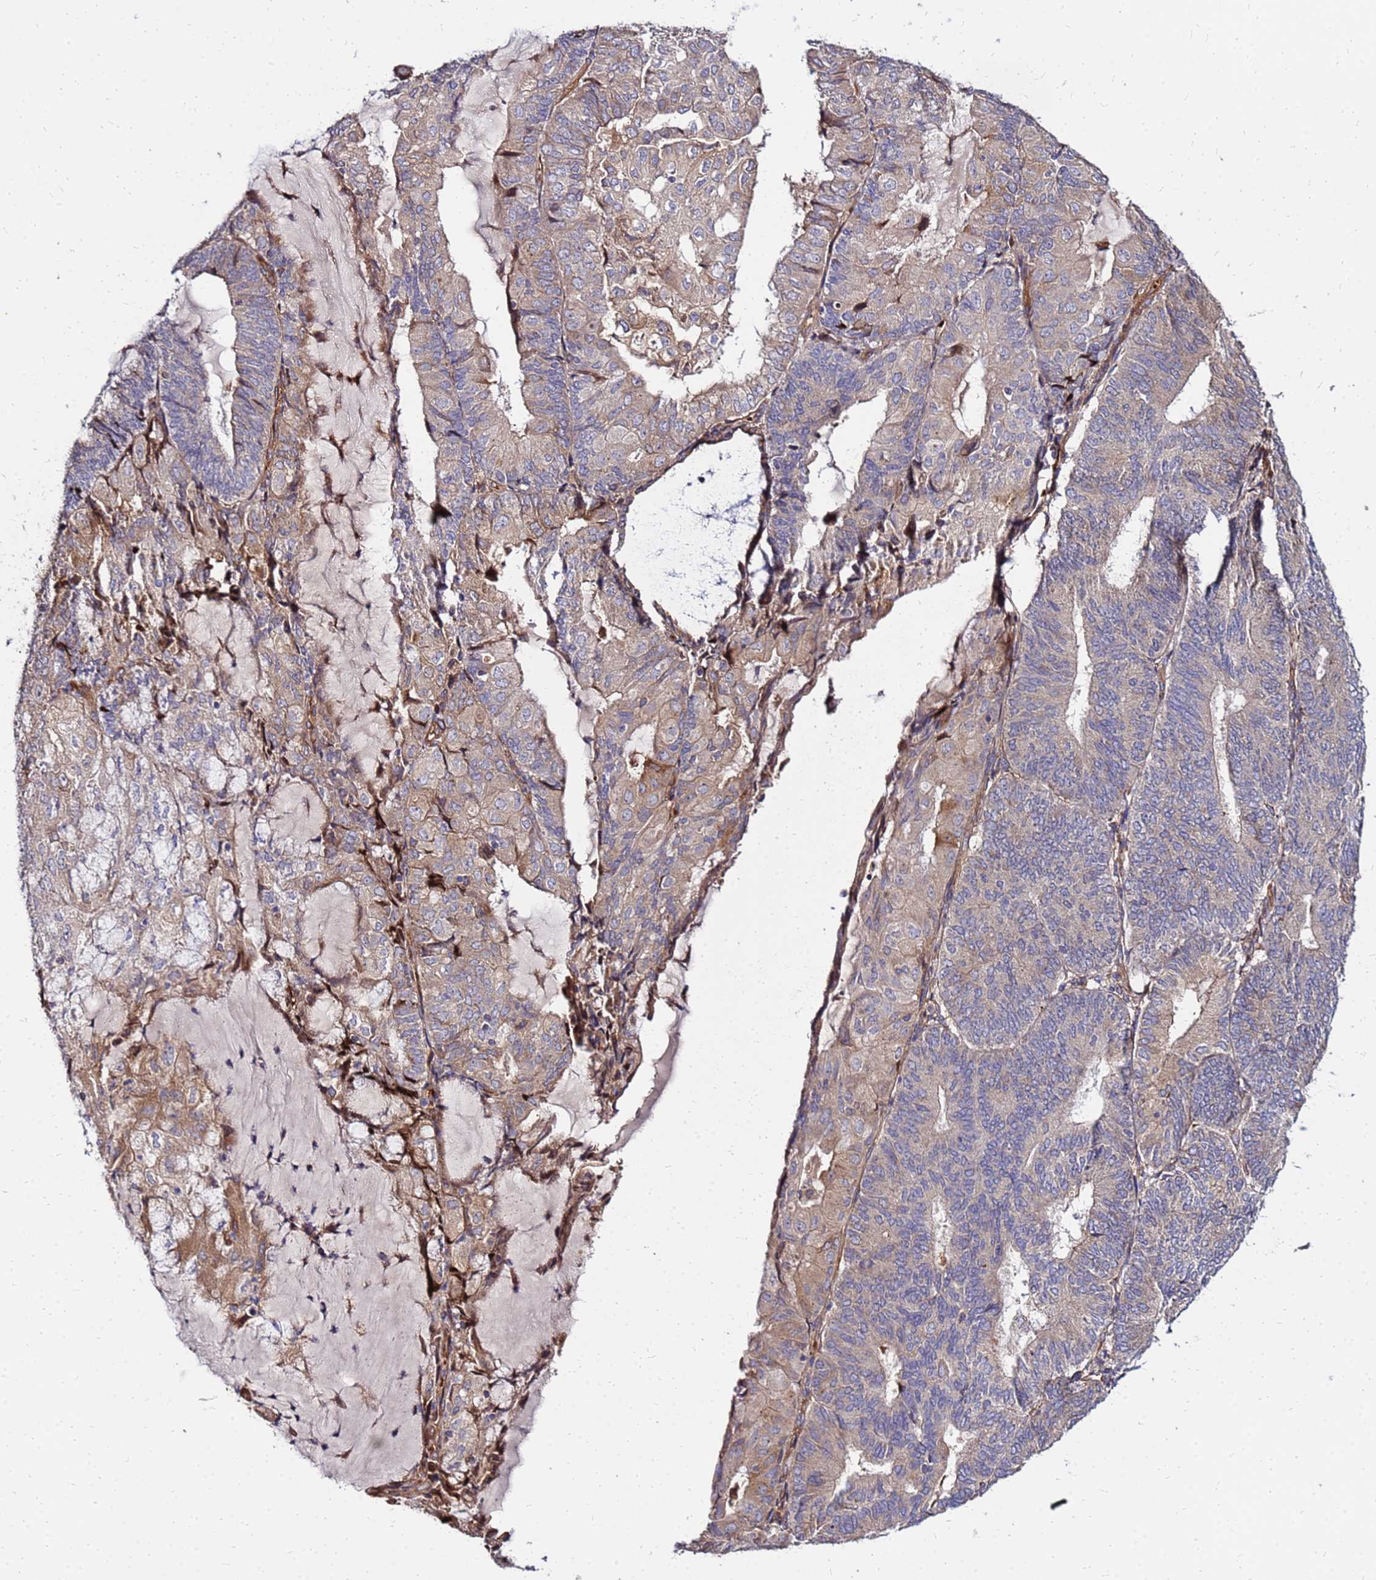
{"staining": {"intensity": "weak", "quantity": "25%-75%", "location": "cytoplasmic/membranous"}, "tissue": "endometrial cancer", "cell_type": "Tumor cells", "image_type": "cancer", "snomed": [{"axis": "morphology", "description": "Adenocarcinoma, NOS"}, {"axis": "topography", "description": "Endometrium"}], "caption": "Tumor cells exhibit weak cytoplasmic/membranous staining in approximately 25%-75% of cells in endometrial cancer.", "gene": "WWC2", "patient": {"sex": "female", "age": 81}}